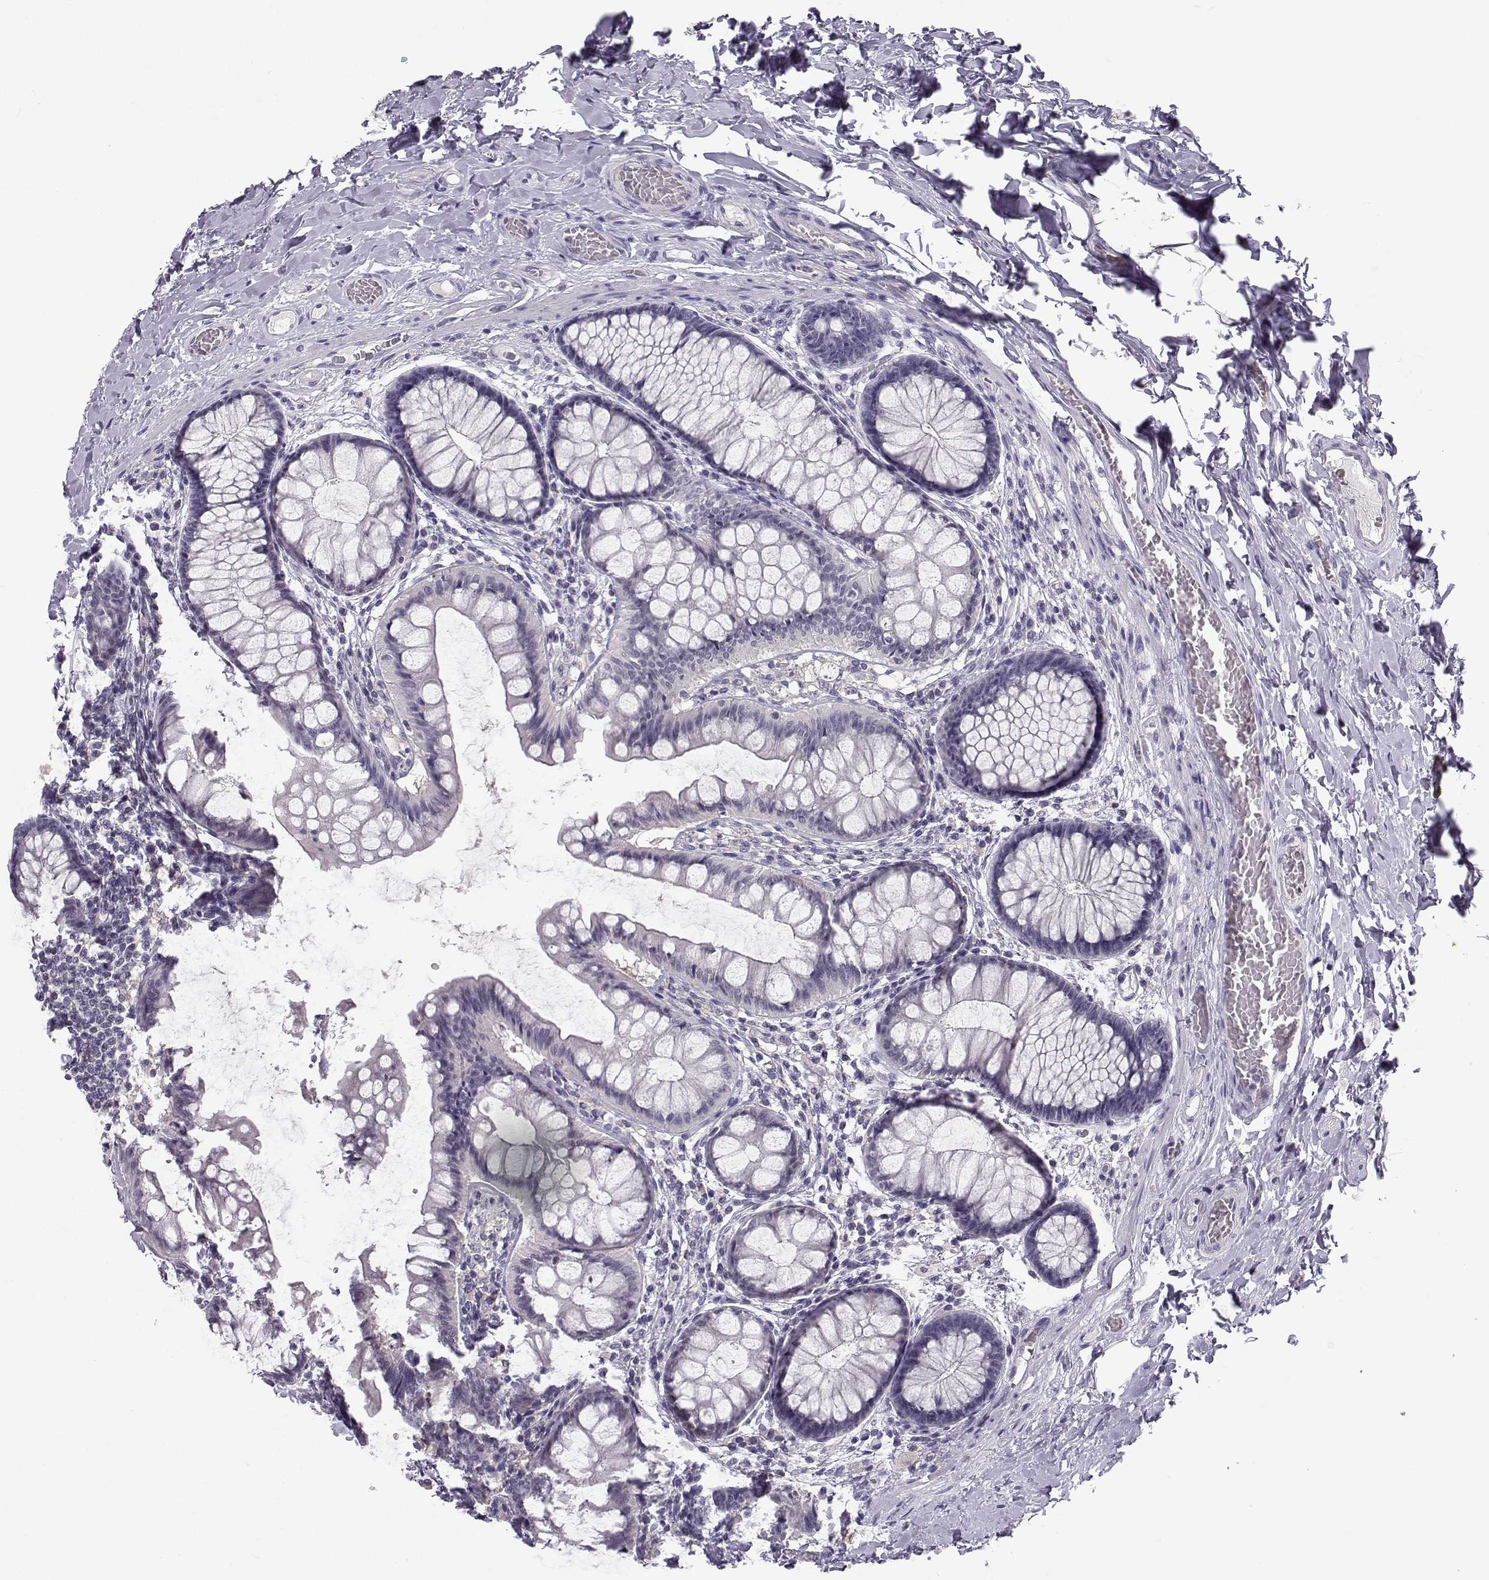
{"staining": {"intensity": "negative", "quantity": "none", "location": "none"}, "tissue": "colon", "cell_type": "Endothelial cells", "image_type": "normal", "snomed": [{"axis": "morphology", "description": "Normal tissue, NOS"}, {"axis": "topography", "description": "Colon"}], "caption": "This is an immunohistochemistry photomicrograph of benign human colon. There is no staining in endothelial cells.", "gene": "MROH7", "patient": {"sex": "female", "age": 65}}